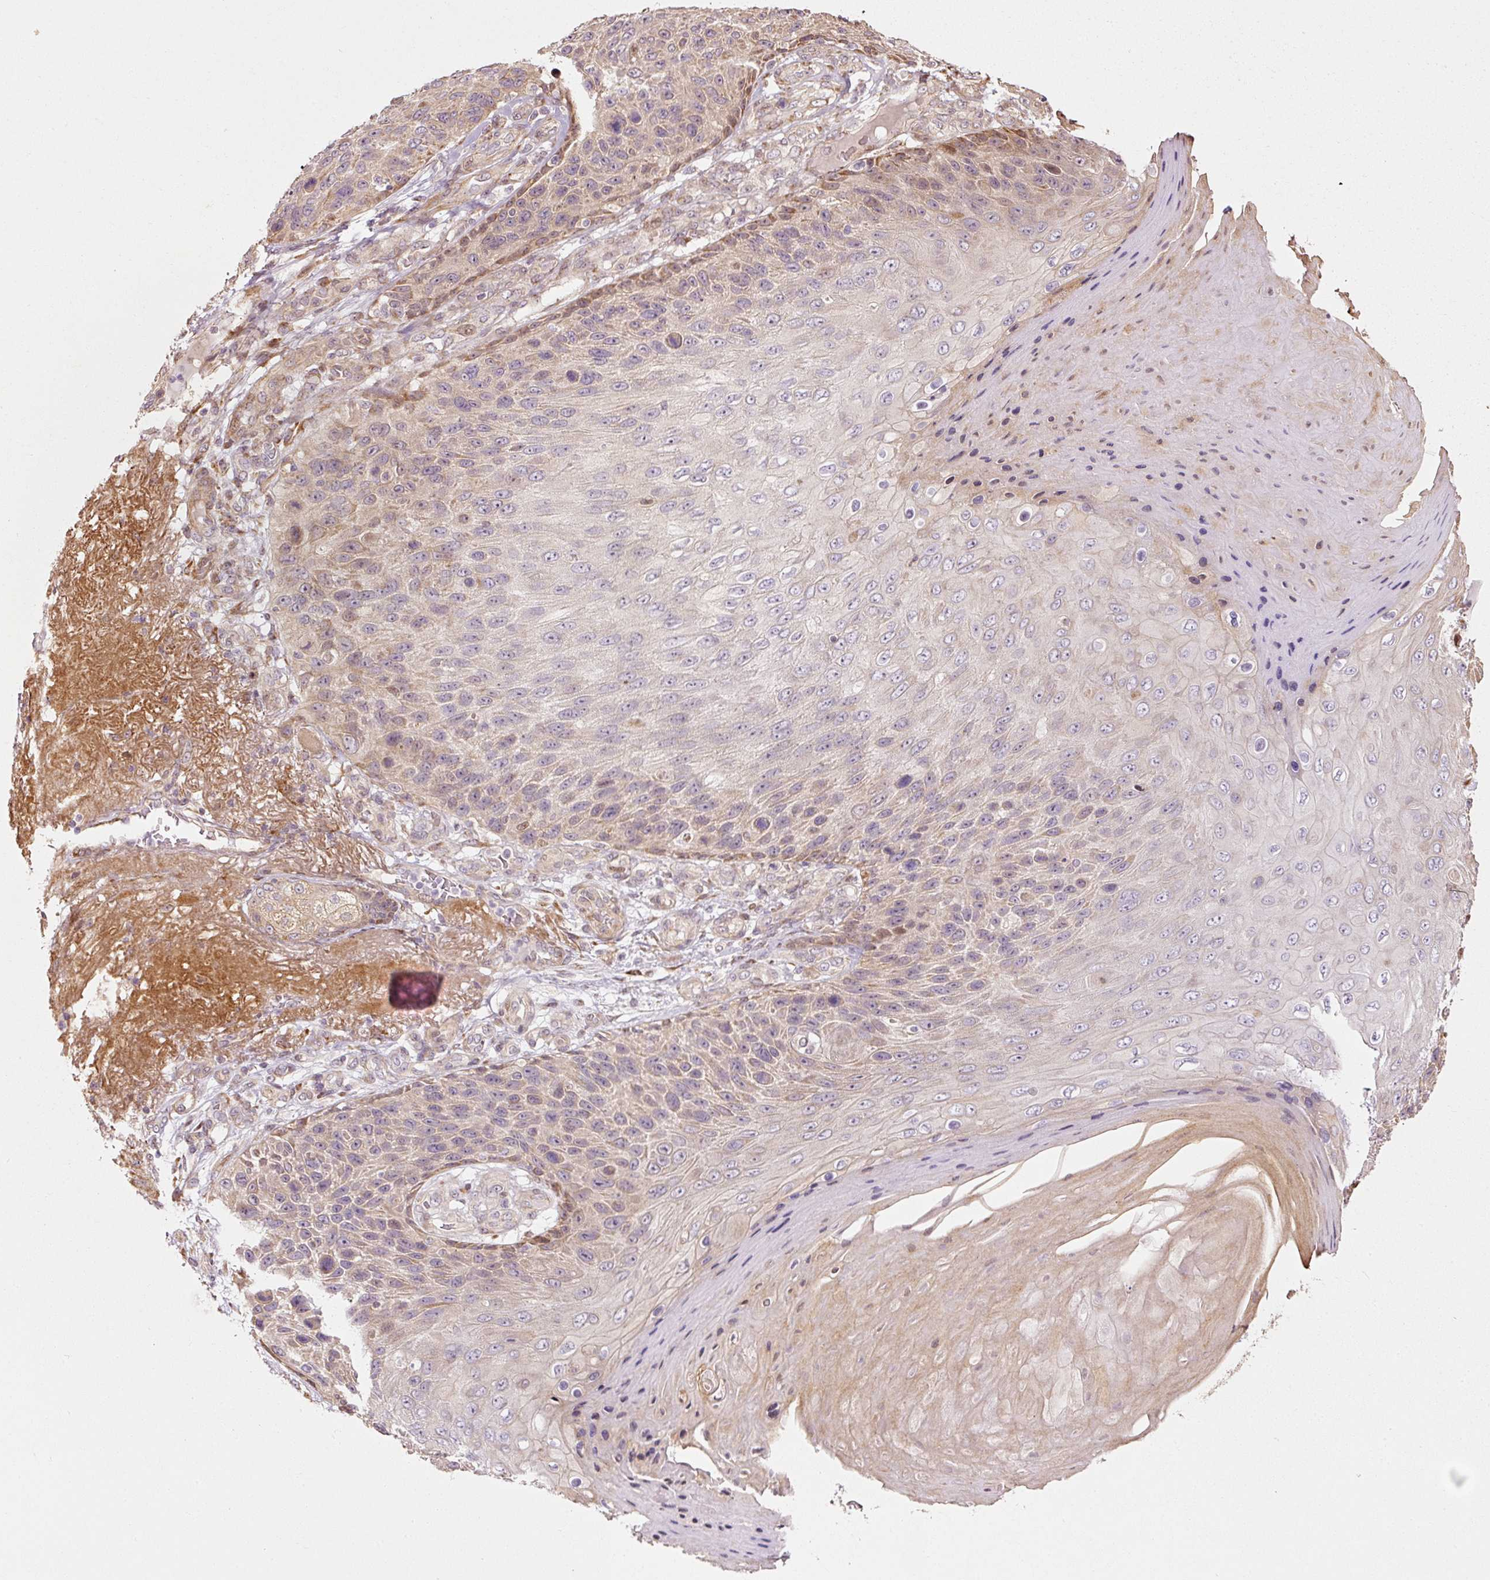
{"staining": {"intensity": "moderate", "quantity": "<25%", "location": "cytoplasmic/membranous"}, "tissue": "skin cancer", "cell_type": "Tumor cells", "image_type": "cancer", "snomed": [{"axis": "morphology", "description": "Squamous cell carcinoma, NOS"}, {"axis": "topography", "description": "Skin"}], "caption": "DAB (3,3'-diaminobenzidine) immunohistochemical staining of squamous cell carcinoma (skin) exhibits moderate cytoplasmic/membranous protein expression in approximately <25% of tumor cells.", "gene": "ETF1", "patient": {"sex": "female", "age": 88}}